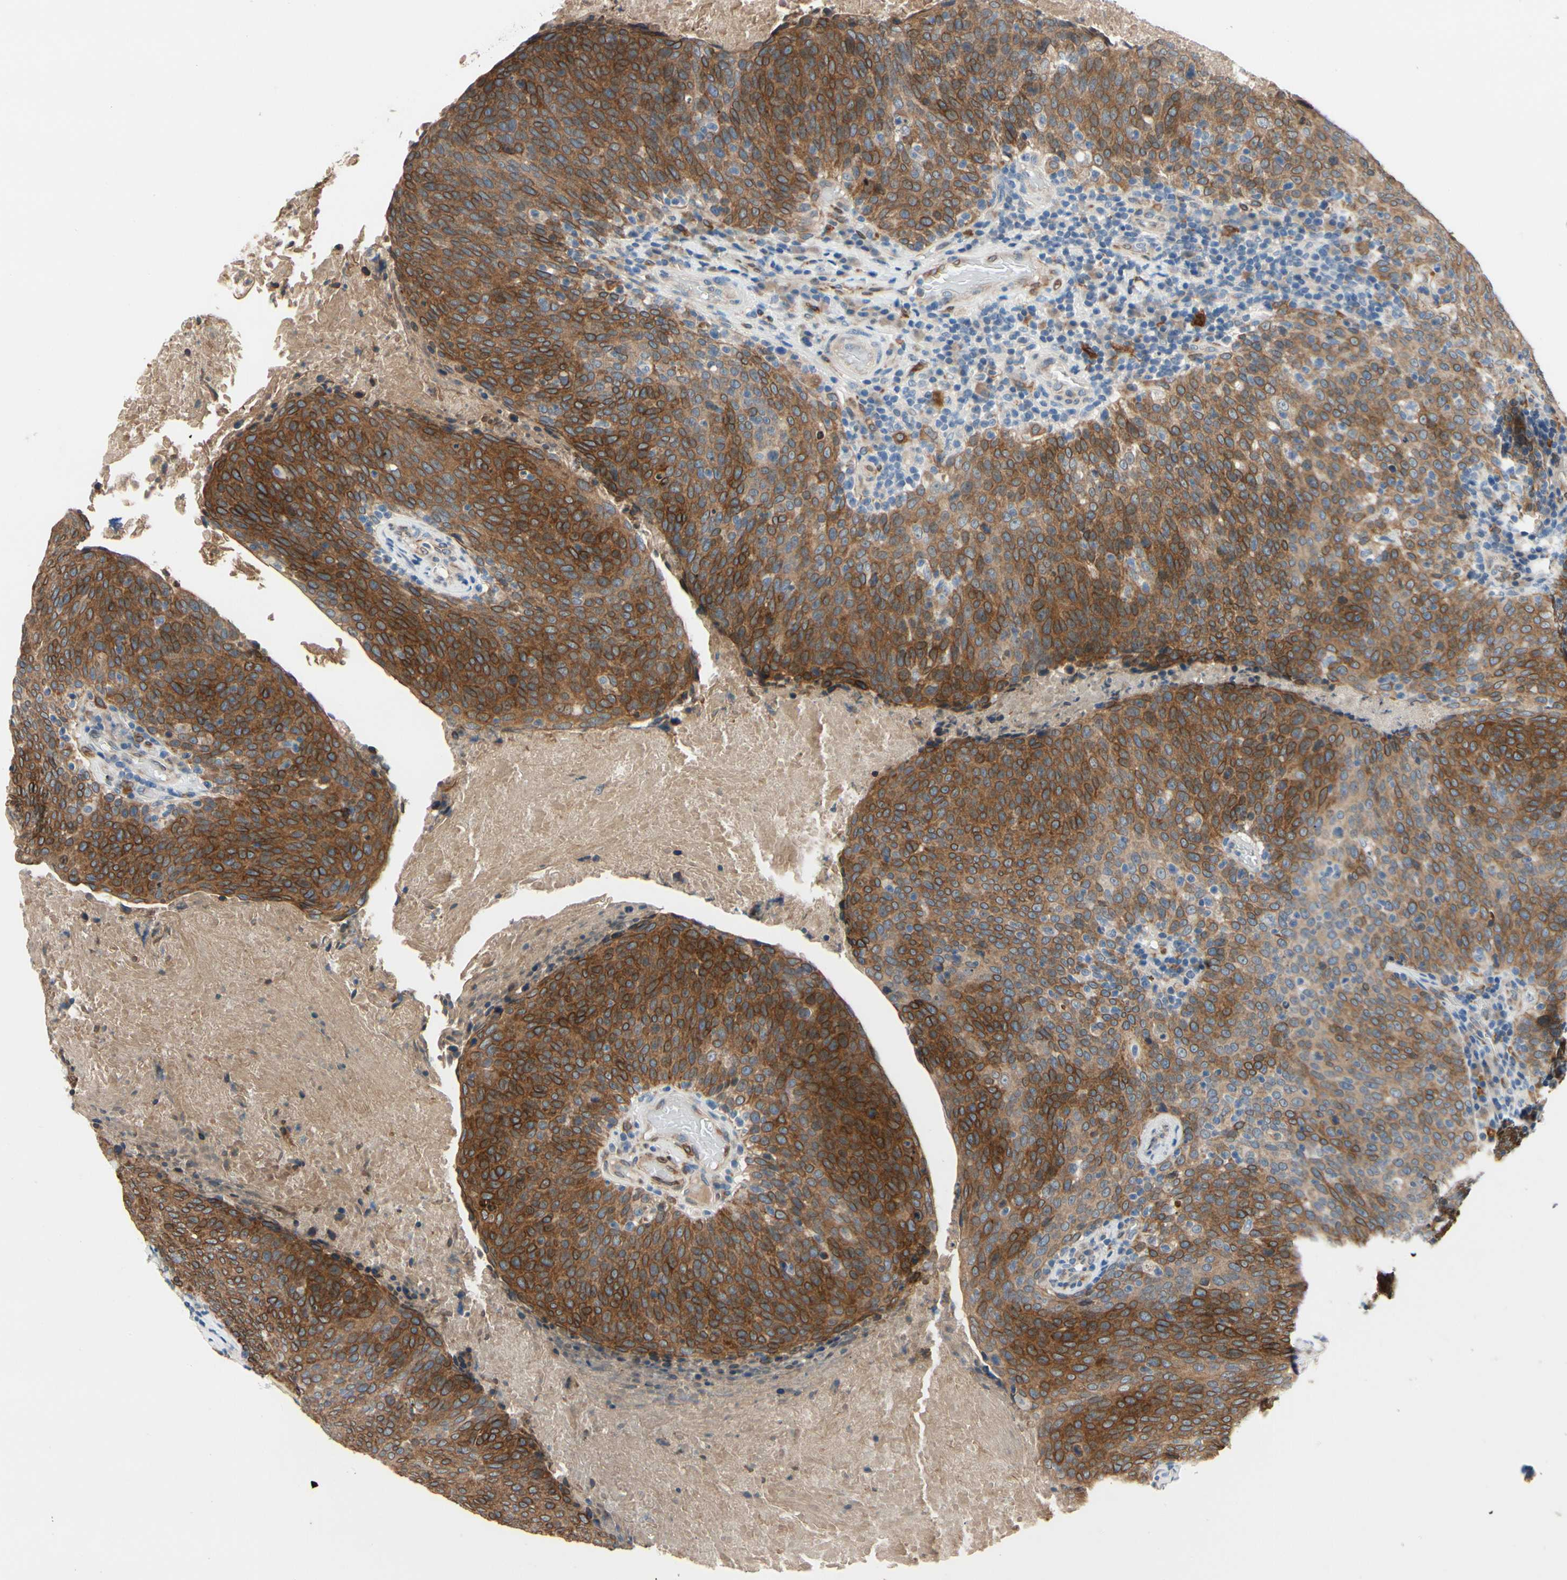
{"staining": {"intensity": "strong", "quantity": ">75%", "location": "cytoplasmic/membranous"}, "tissue": "head and neck cancer", "cell_type": "Tumor cells", "image_type": "cancer", "snomed": [{"axis": "morphology", "description": "Squamous cell carcinoma, NOS"}, {"axis": "morphology", "description": "Squamous cell carcinoma, metastatic, NOS"}, {"axis": "topography", "description": "Lymph node"}, {"axis": "topography", "description": "Head-Neck"}], "caption": "Squamous cell carcinoma (head and neck) stained with DAB (3,3'-diaminobenzidine) IHC displays high levels of strong cytoplasmic/membranous positivity in about >75% of tumor cells. (brown staining indicates protein expression, while blue staining denotes nuclei).", "gene": "PRXL2A", "patient": {"sex": "male", "age": 62}}